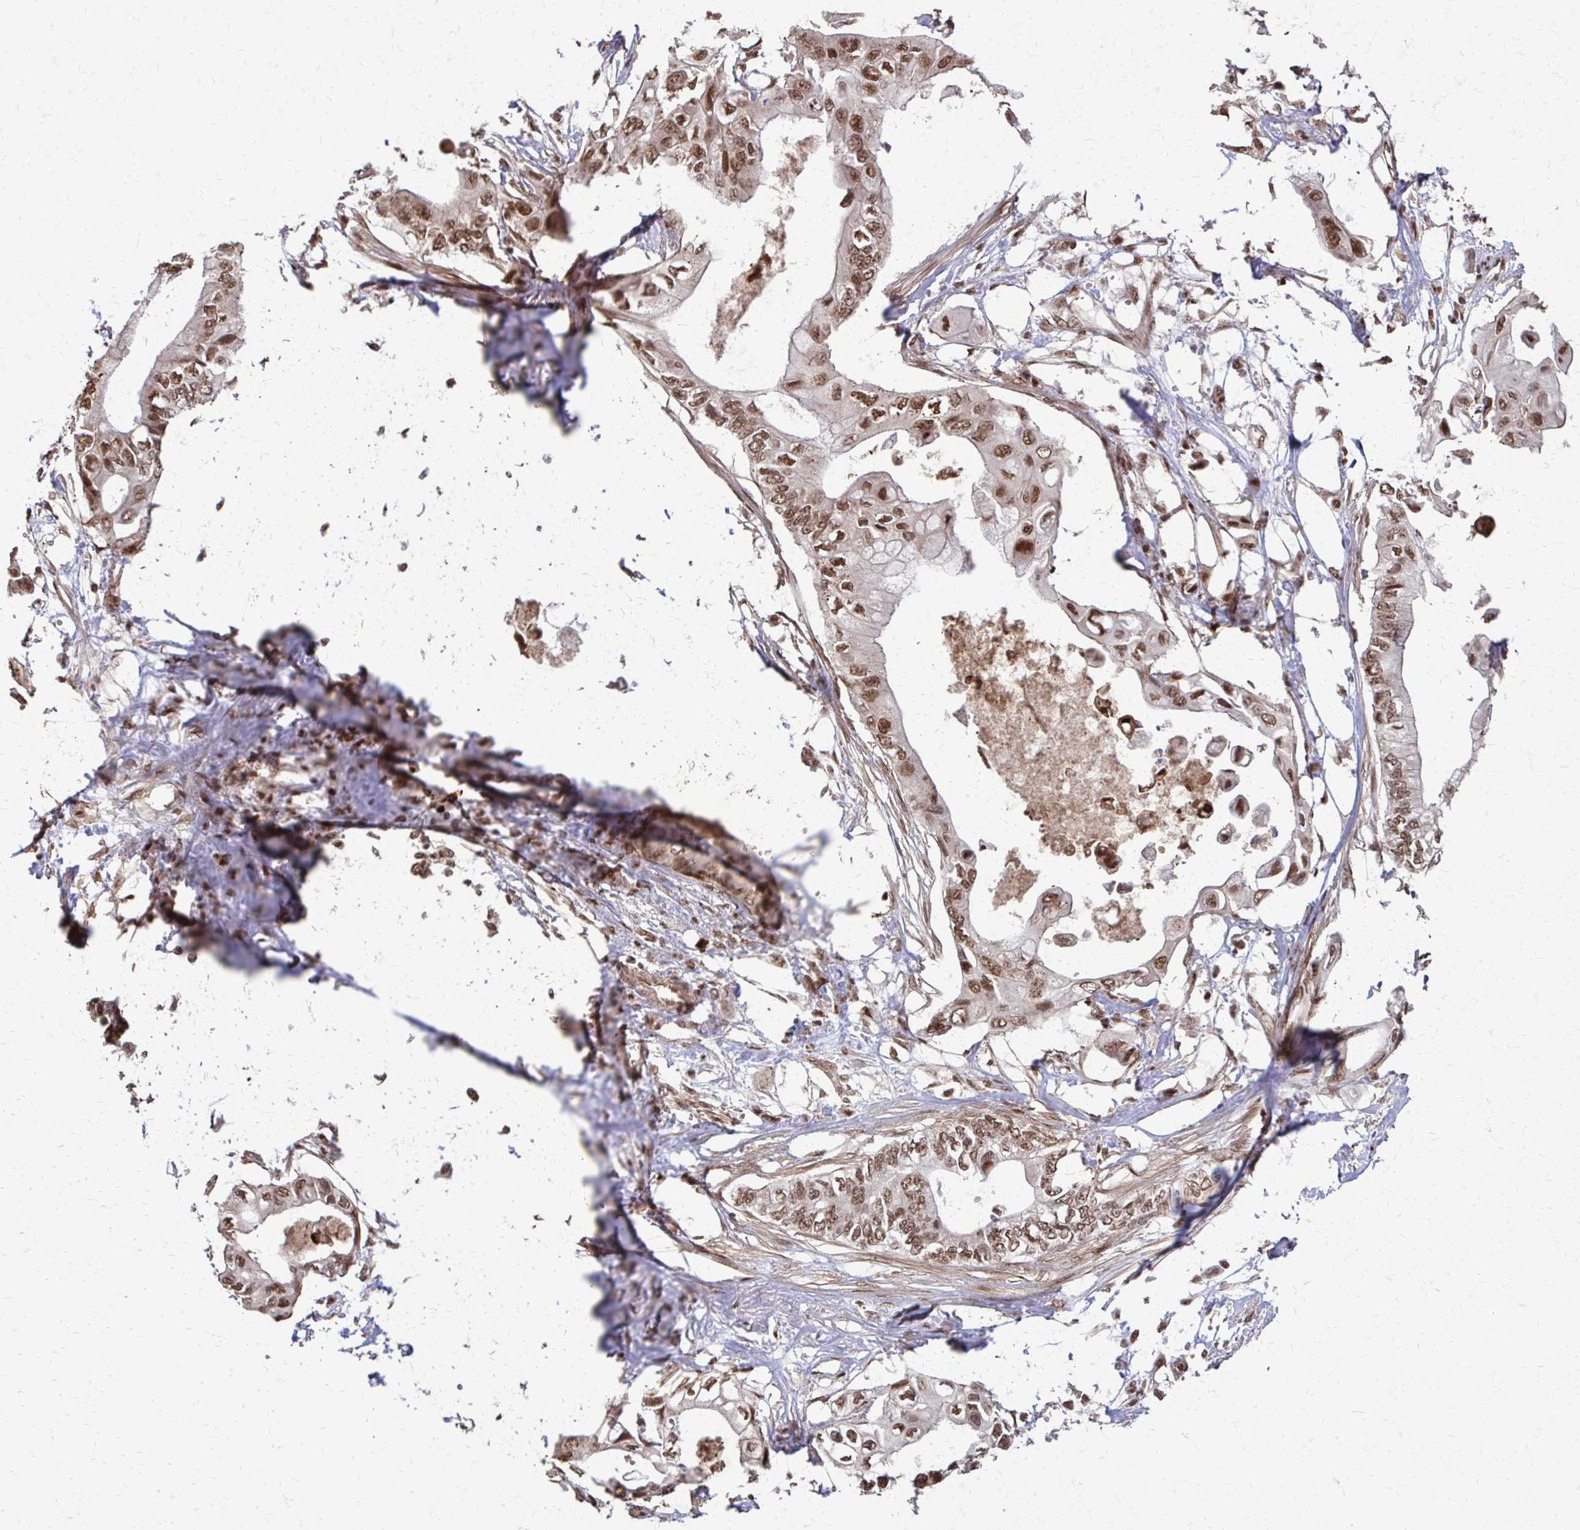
{"staining": {"intensity": "moderate", "quantity": ">75%", "location": "nuclear"}, "tissue": "pancreatic cancer", "cell_type": "Tumor cells", "image_type": "cancer", "snomed": [{"axis": "morphology", "description": "Adenocarcinoma, NOS"}, {"axis": "topography", "description": "Pancreas"}], "caption": "Tumor cells exhibit moderate nuclear positivity in about >75% of cells in pancreatic cancer.", "gene": "SS18", "patient": {"sex": "female", "age": 63}}